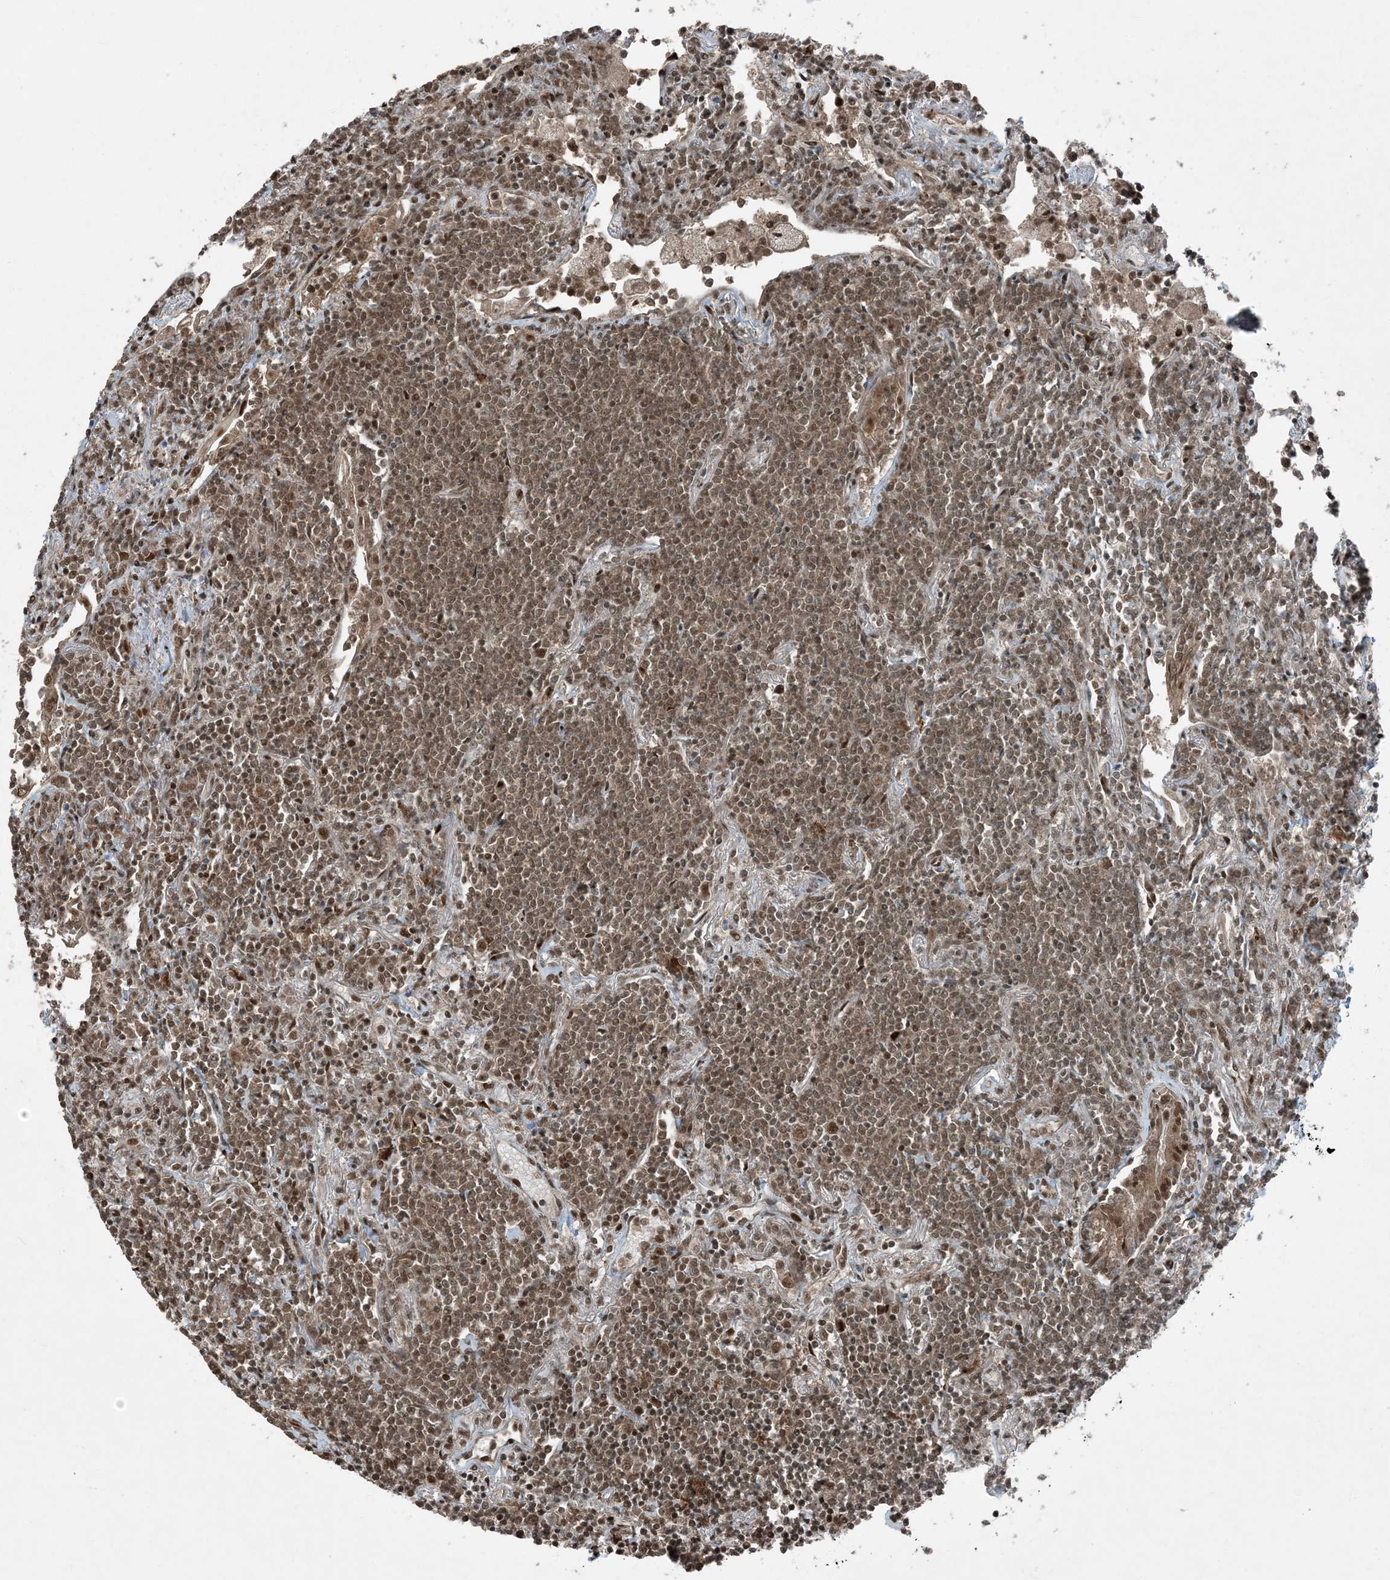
{"staining": {"intensity": "moderate", "quantity": ">75%", "location": "nuclear"}, "tissue": "lymphoma", "cell_type": "Tumor cells", "image_type": "cancer", "snomed": [{"axis": "morphology", "description": "Malignant lymphoma, non-Hodgkin's type, Low grade"}, {"axis": "topography", "description": "Lung"}], "caption": "This photomicrograph demonstrates lymphoma stained with immunohistochemistry to label a protein in brown. The nuclear of tumor cells show moderate positivity for the protein. Nuclei are counter-stained blue.", "gene": "TRAPPC12", "patient": {"sex": "female", "age": 71}}